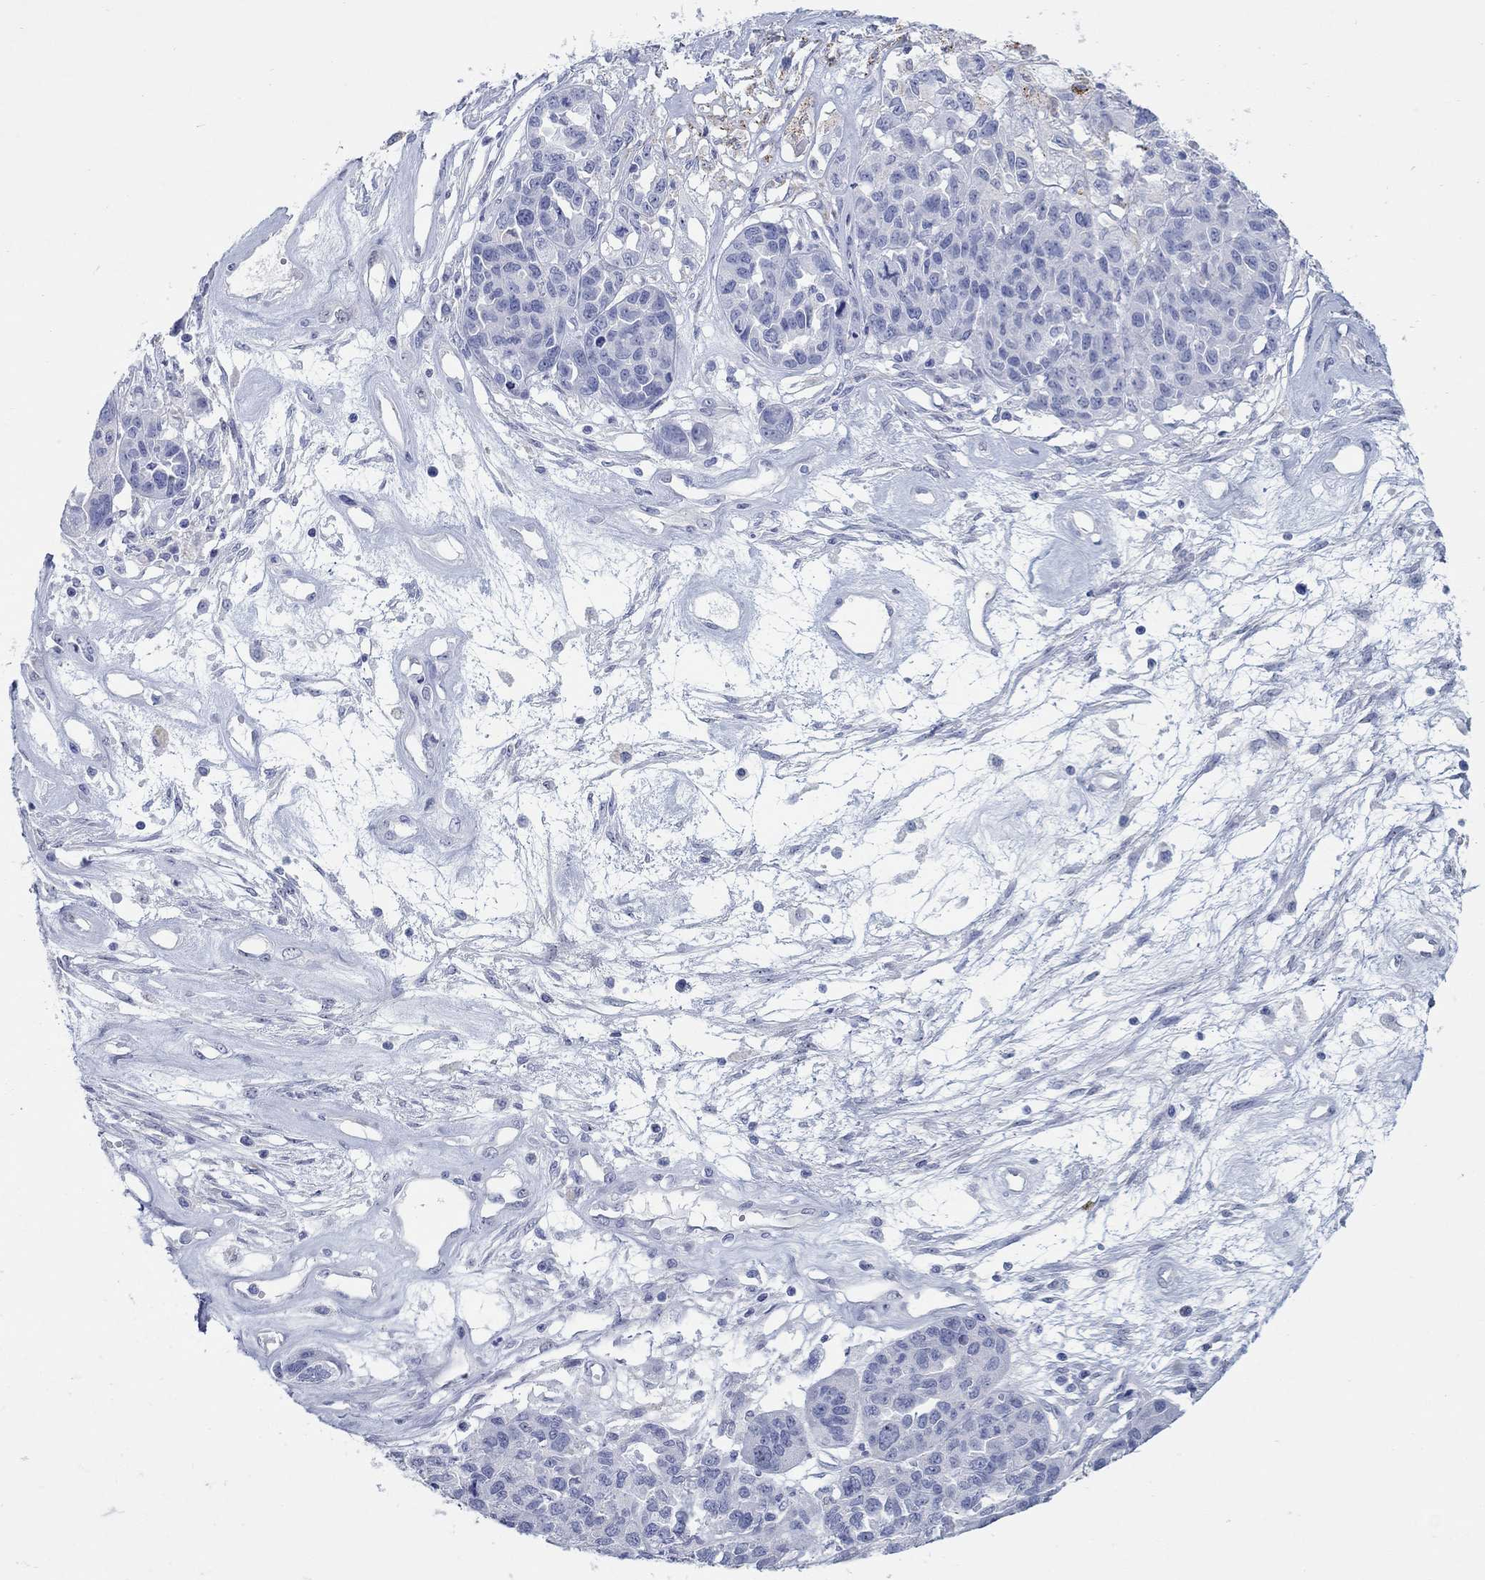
{"staining": {"intensity": "negative", "quantity": "none", "location": "none"}, "tissue": "ovarian cancer", "cell_type": "Tumor cells", "image_type": "cancer", "snomed": [{"axis": "morphology", "description": "Cystadenocarcinoma, serous, NOS"}, {"axis": "topography", "description": "Ovary"}], "caption": "Ovarian cancer was stained to show a protein in brown. There is no significant staining in tumor cells. (DAB immunohistochemistry with hematoxylin counter stain).", "gene": "AKR1C2", "patient": {"sex": "female", "age": 87}}